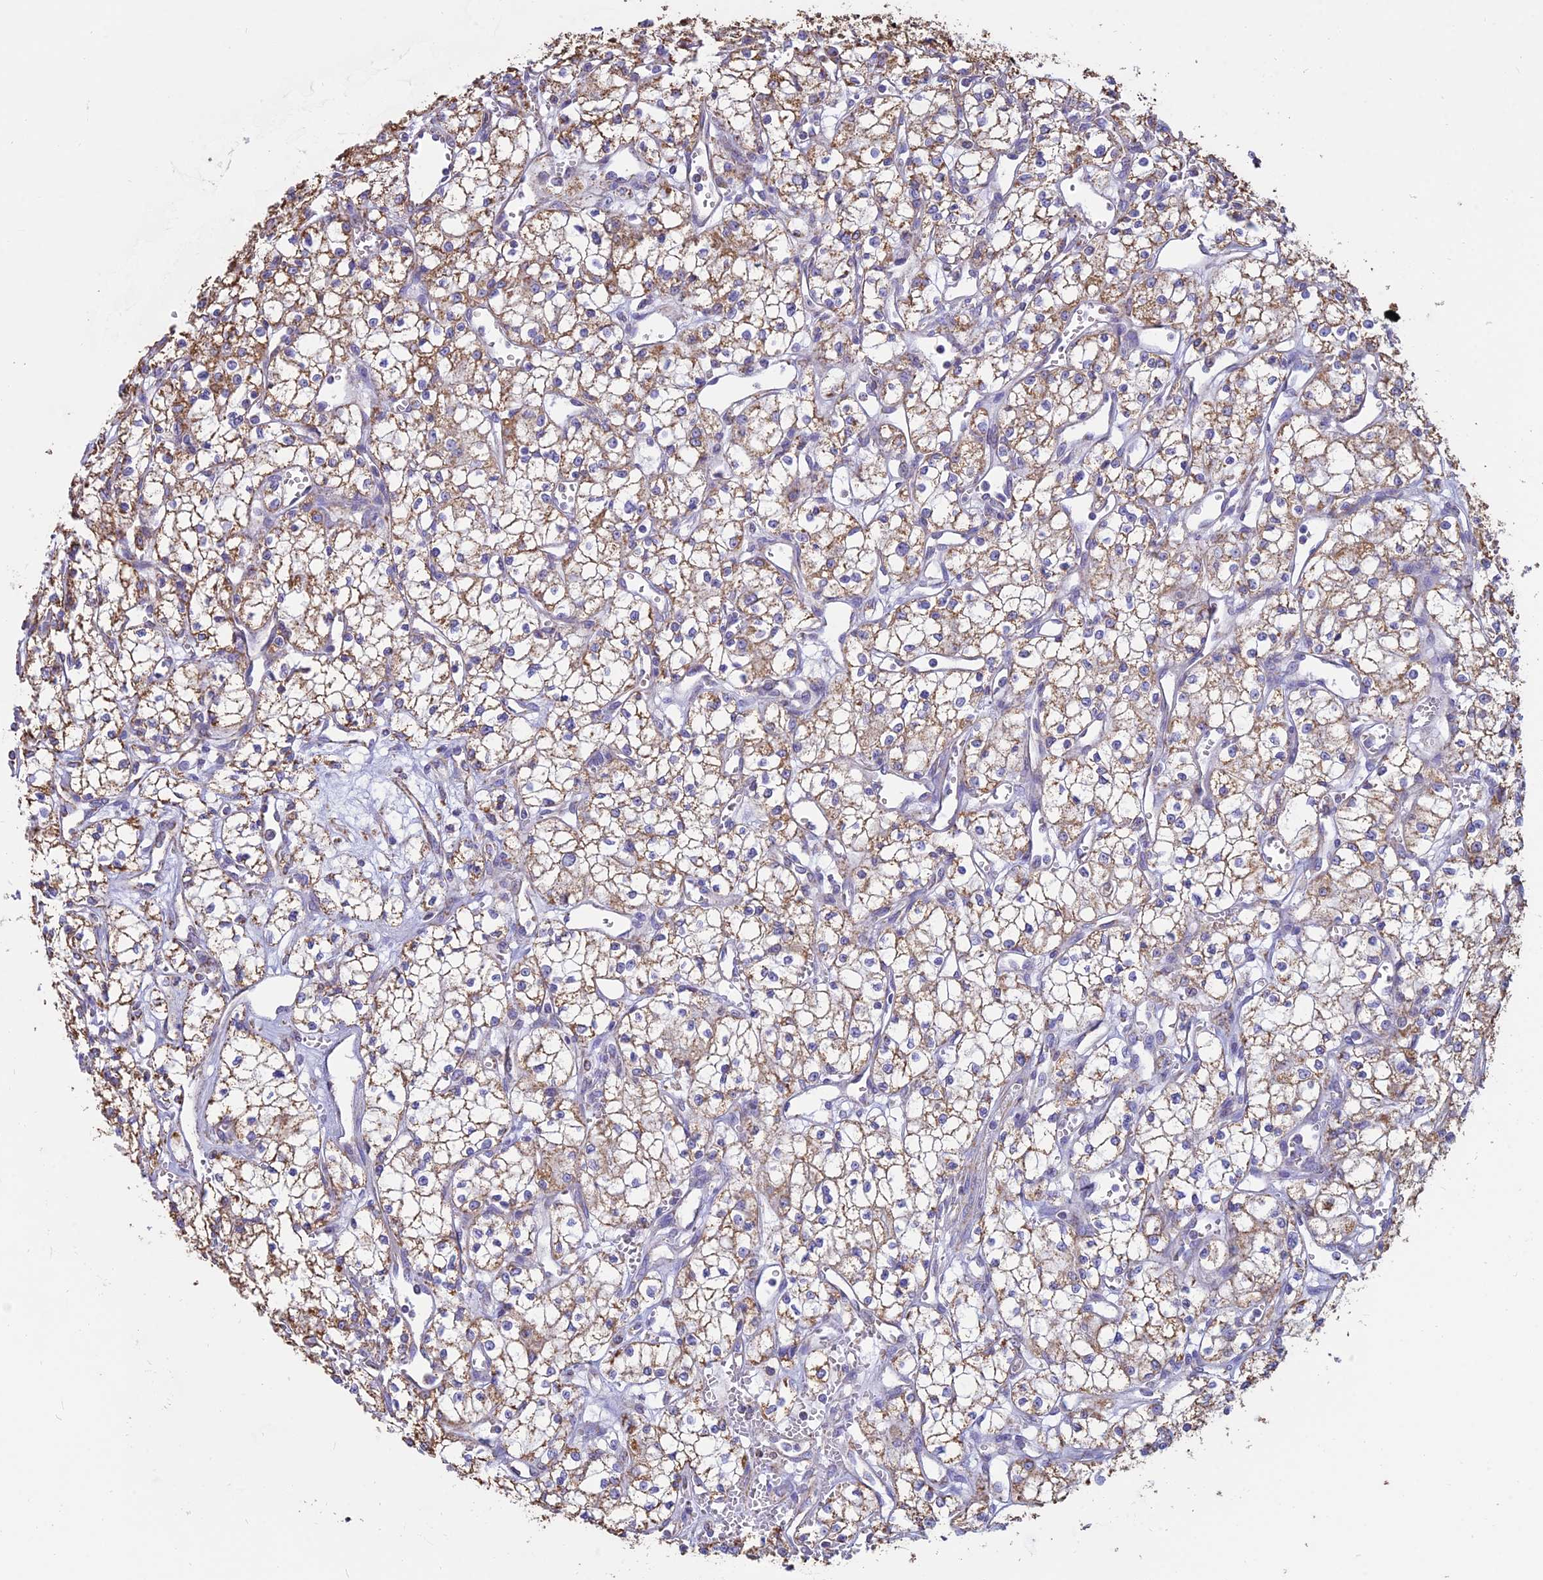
{"staining": {"intensity": "moderate", "quantity": ">75%", "location": "cytoplasmic/membranous"}, "tissue": "renal cancer", "cell_type": "Tumor cells", "image_type": "cancer", "snomed": [{"axis": "morphology", "description": "Adenocarcinoma, NOS"}, {"axis": "topography", "description": "Kidney"}], "caption": "This is an image of IHC staining of renal adenocarcinoma, which shows moderate positivity in the cytoplasmic/membranous of tumor cells.", "gene": "OR2W3", "patient": {"sex": "male", "age": 59}}